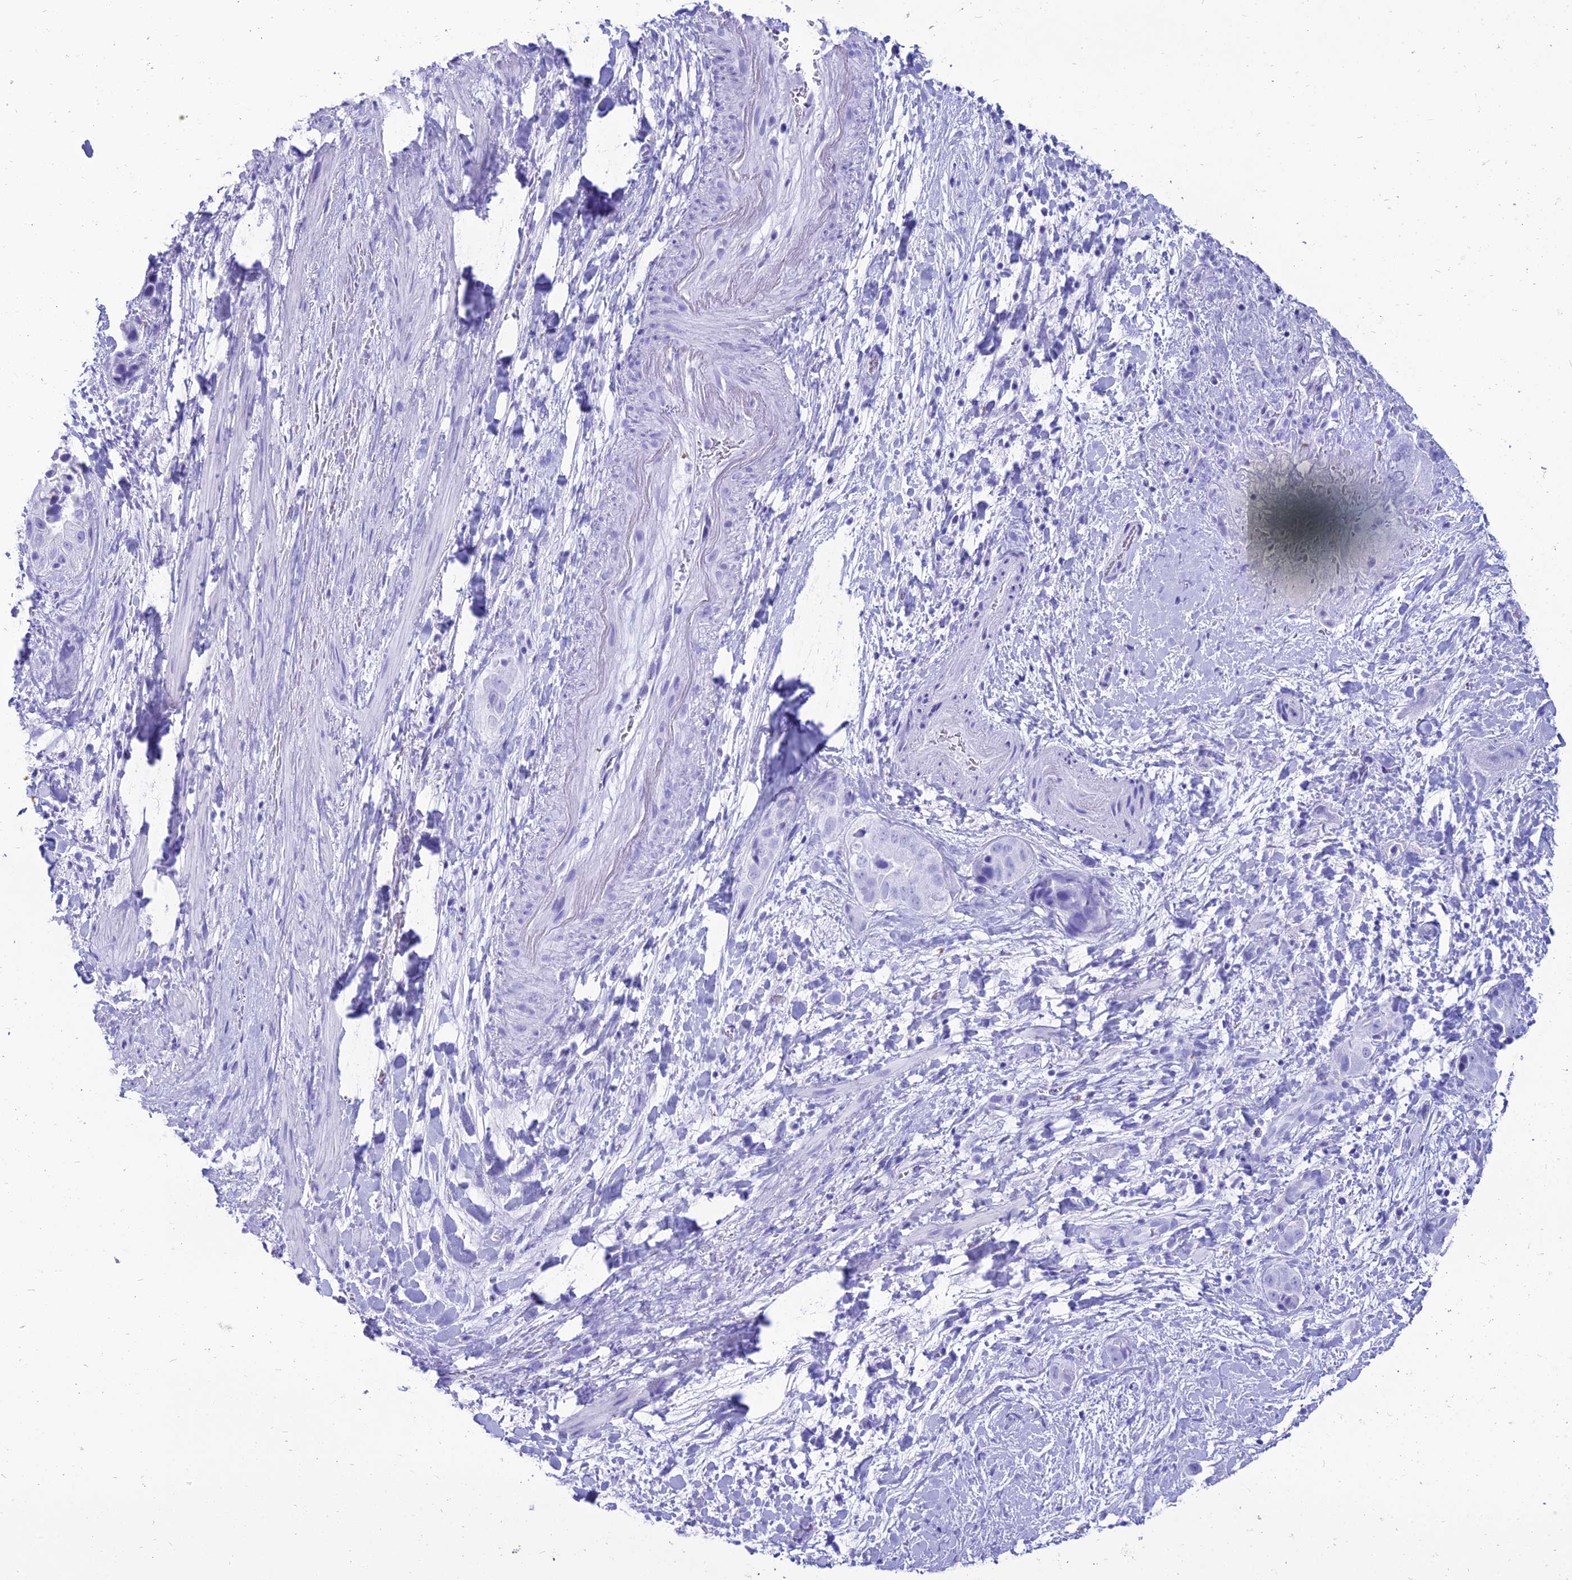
{"staining": {"intensity": "negative", "quantity": "none", "location": "none"}, "tissue": "liver cancer", "cell_type": "Tumor cells", "image_type": "cancer", "snomed": [{"axis": "morphology", "description": "Cholangiocarcinoma"}, {"axis": "topography", "description": "Liver"}], "caption": "DAB (3,3'-diaminobenzidine) immunohistochemical staining of human cholangiocarcinoma (liver) demonstrates no significant expression in tumor cells.", "gene": "PNMA5", "patient": {"sex": "female", "age": 52}}